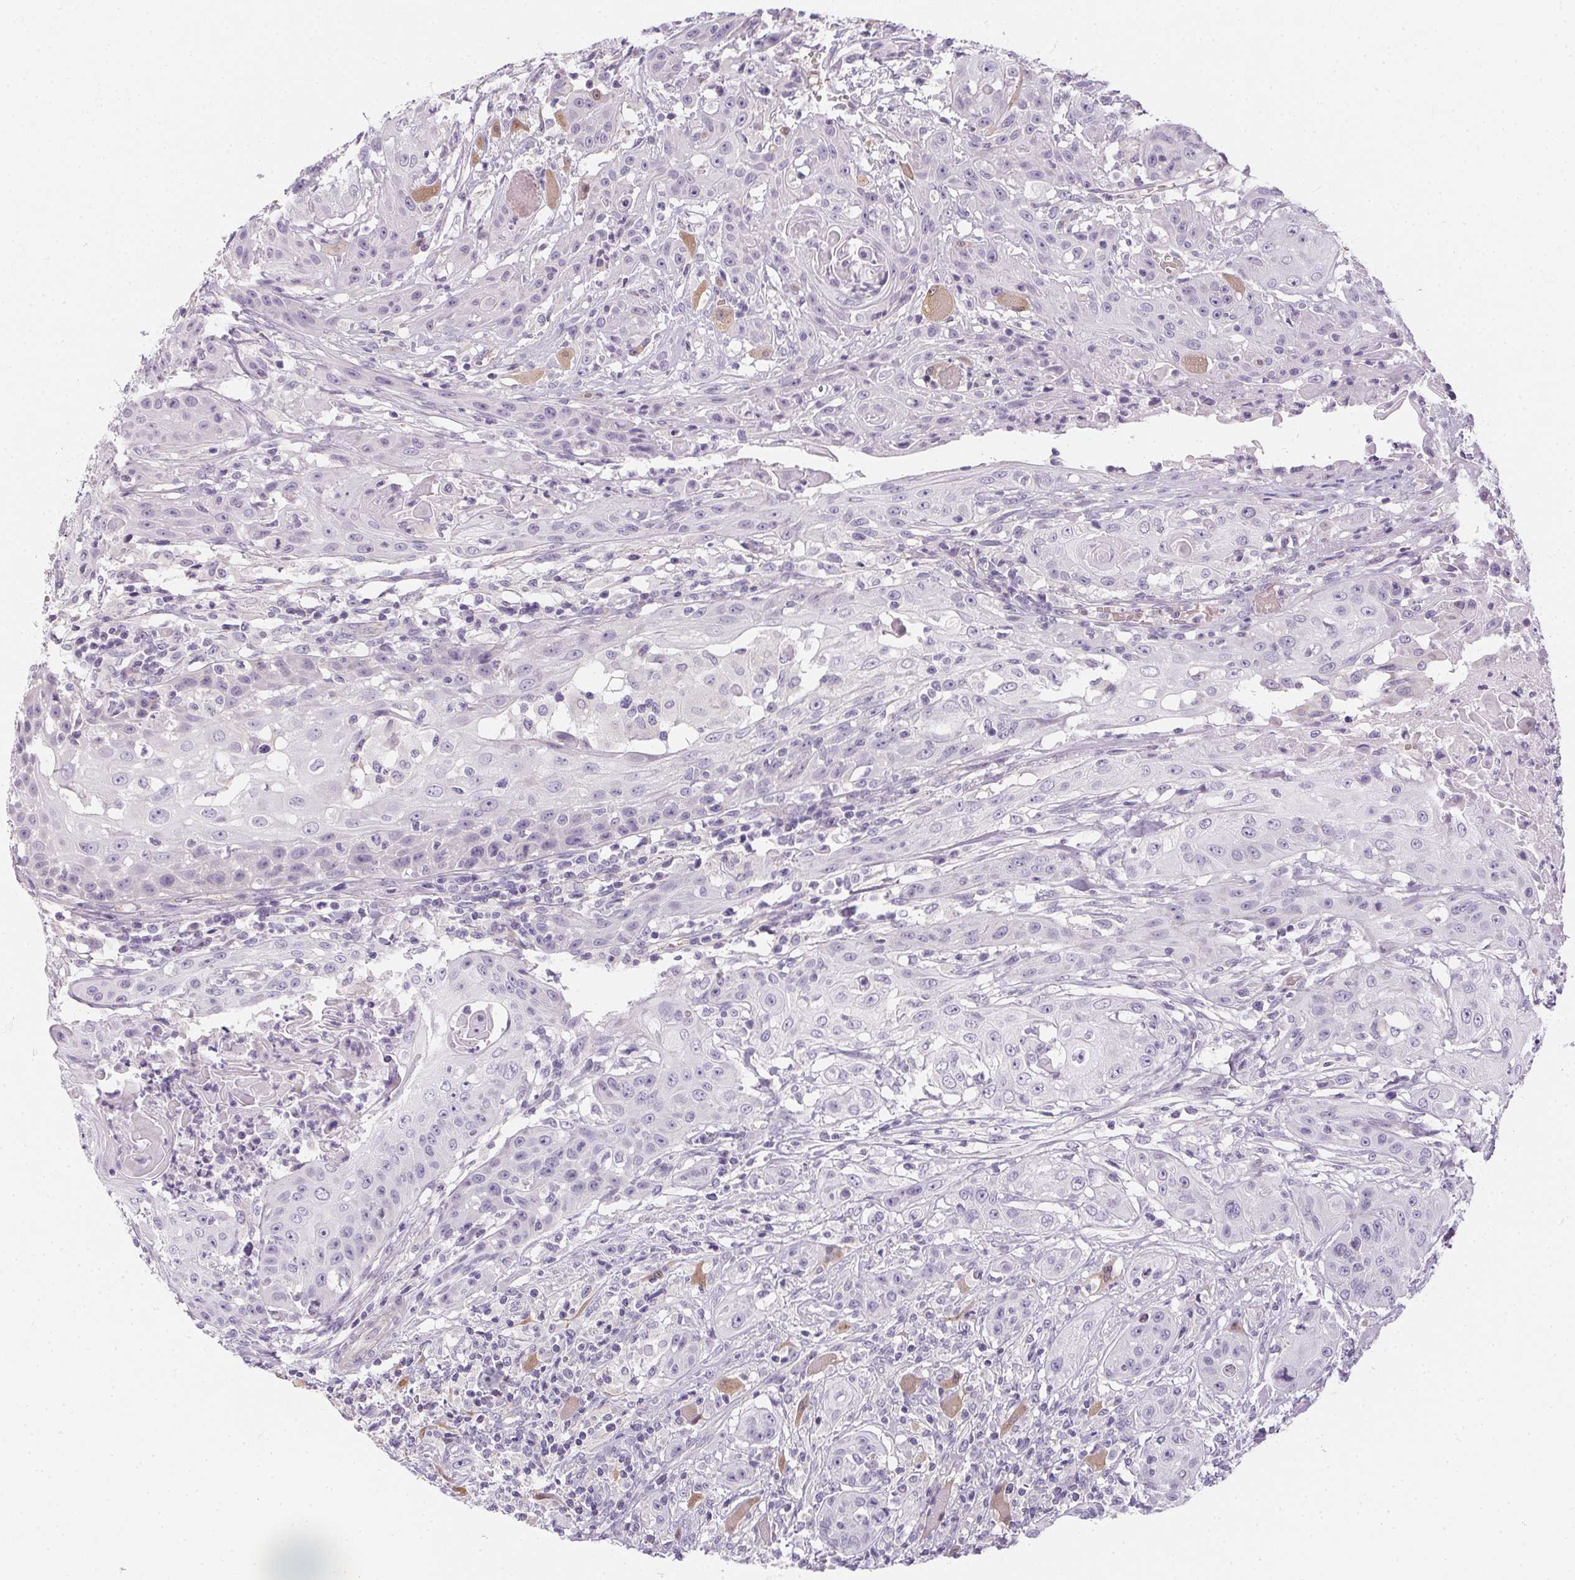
{"staining": {"intensity": "negative", "quantity": "none", "location": "none"}, "tissue": "head and neck cancer", "cell_type": "Tumor cells", "image_type": "cancer", "snomed": [{"axis": "morphology", "description": "Squamous cell carcinoma, NOS"}, {"axis": "topography", "description": "Oral tissue"}, {"axis": "topography", "description": "Head-Neck"}, {"axis": "topography", "description": "Neck, NOS"}], "caption": "This is a histopathology image of immunohistochemistry (IHC) staining of squamous cell carcinoma (head and neck), which shows no positivity in tumor cells. Brightfield microscopy of immunohistochemistry stained with DAB (3,3'-diaminobenzidine) (brown) and hematoxylin (blue), captured at high magnification.", "gene": "SMYD1", "patient": {"sex": "female", "age": 55}}